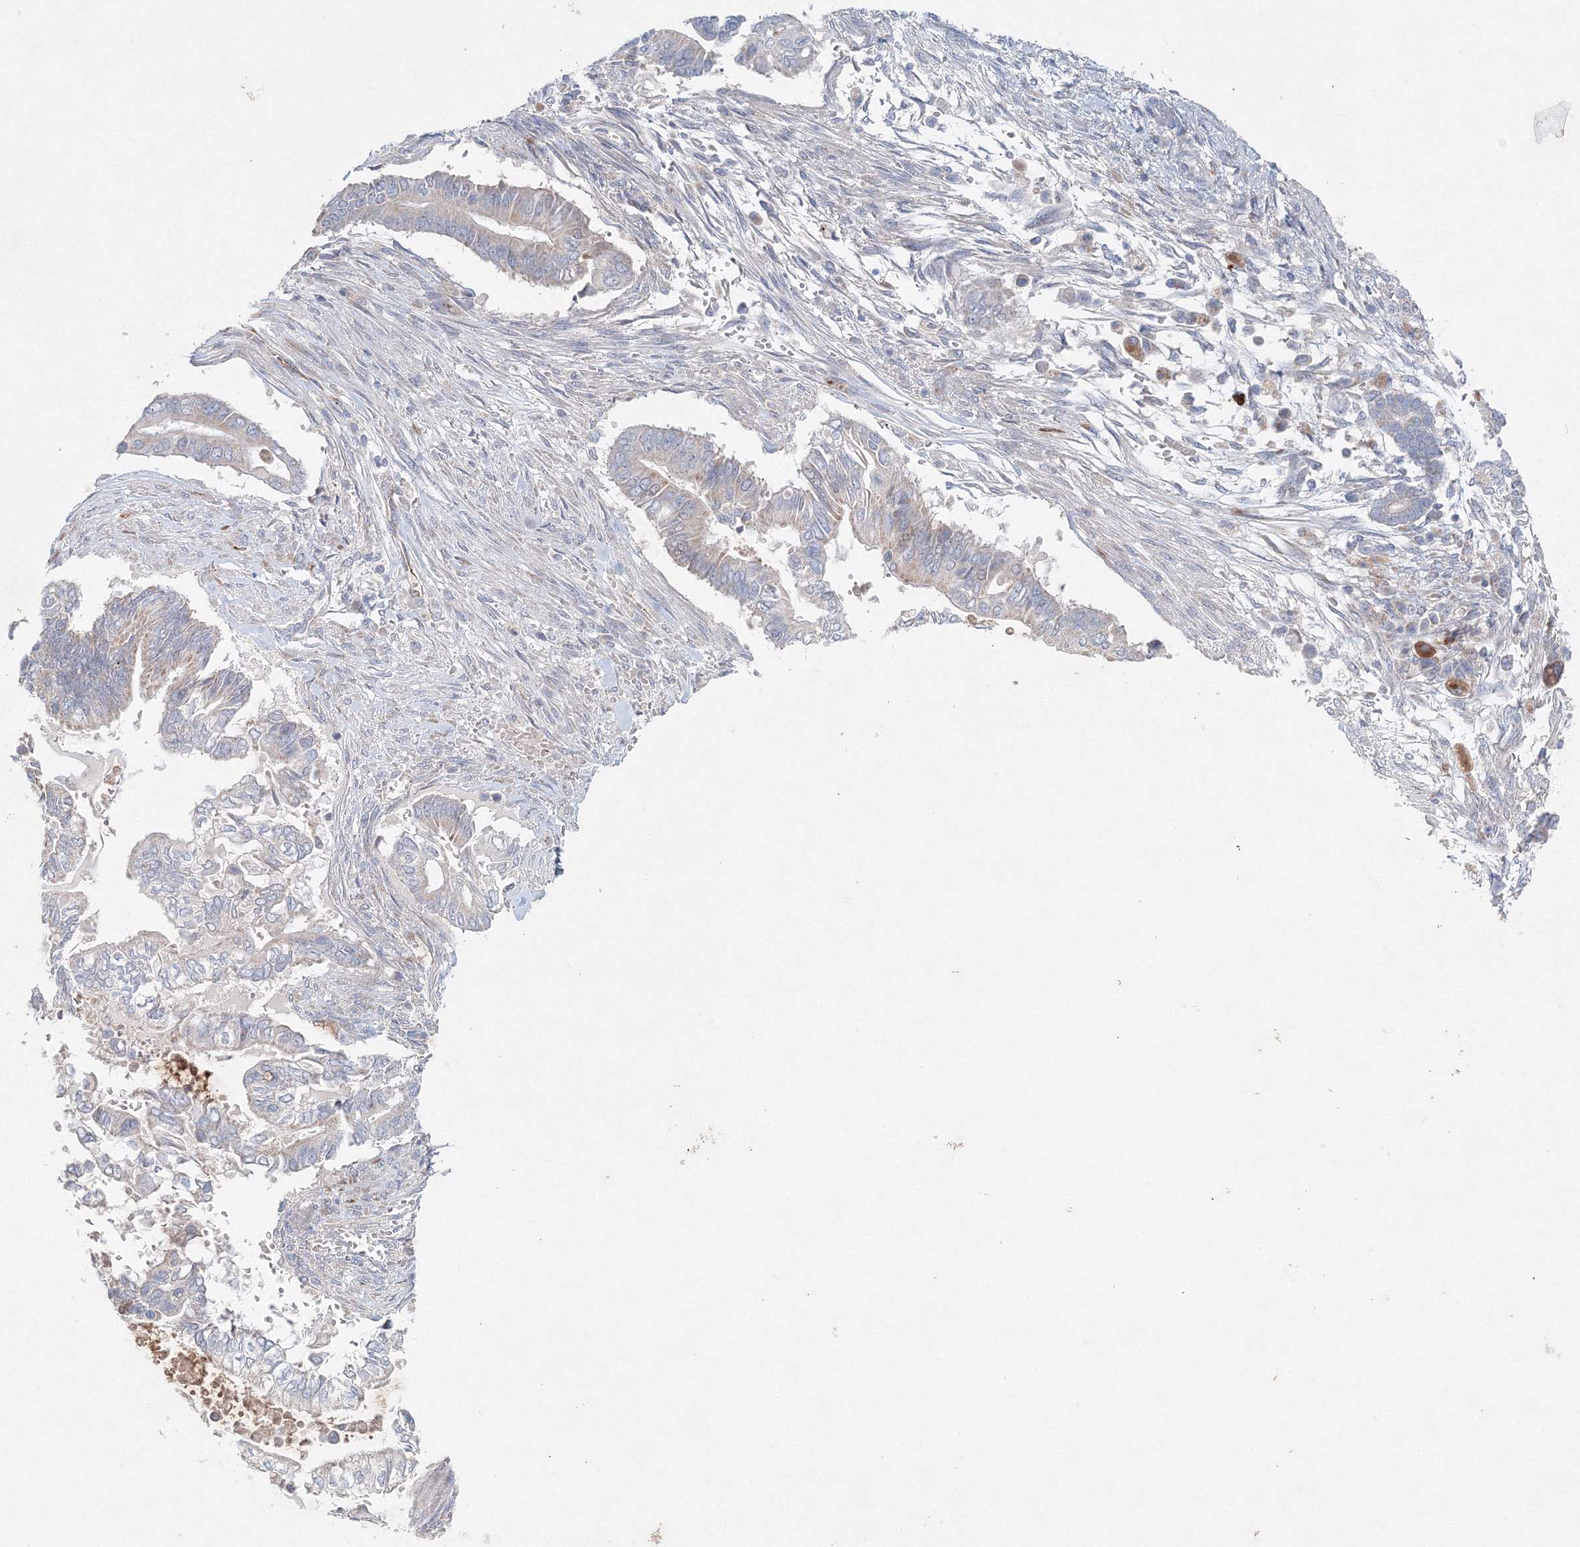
{"staining": {"intensity": "negative", "quantity": "none", "location": "none"}, "tissue": "pancreatic cancer", "cell_type": "Tumor cells", "image_type": "cancer", "snomed": [{"axis": "morphology", "description": "Adenocarcinoma, NOS"}, {"axis": "topography", "description": "Pancreas"}], "caption": "Immunohistochemistry (IHC) histopathology image of neoplastic tissue: human adenocarcinoma (pancreatic) stained with DAB displays no significant protein expression in tumor cells.", "gene": "WDR49", "patient": {"sex": "male", "age": 68}}